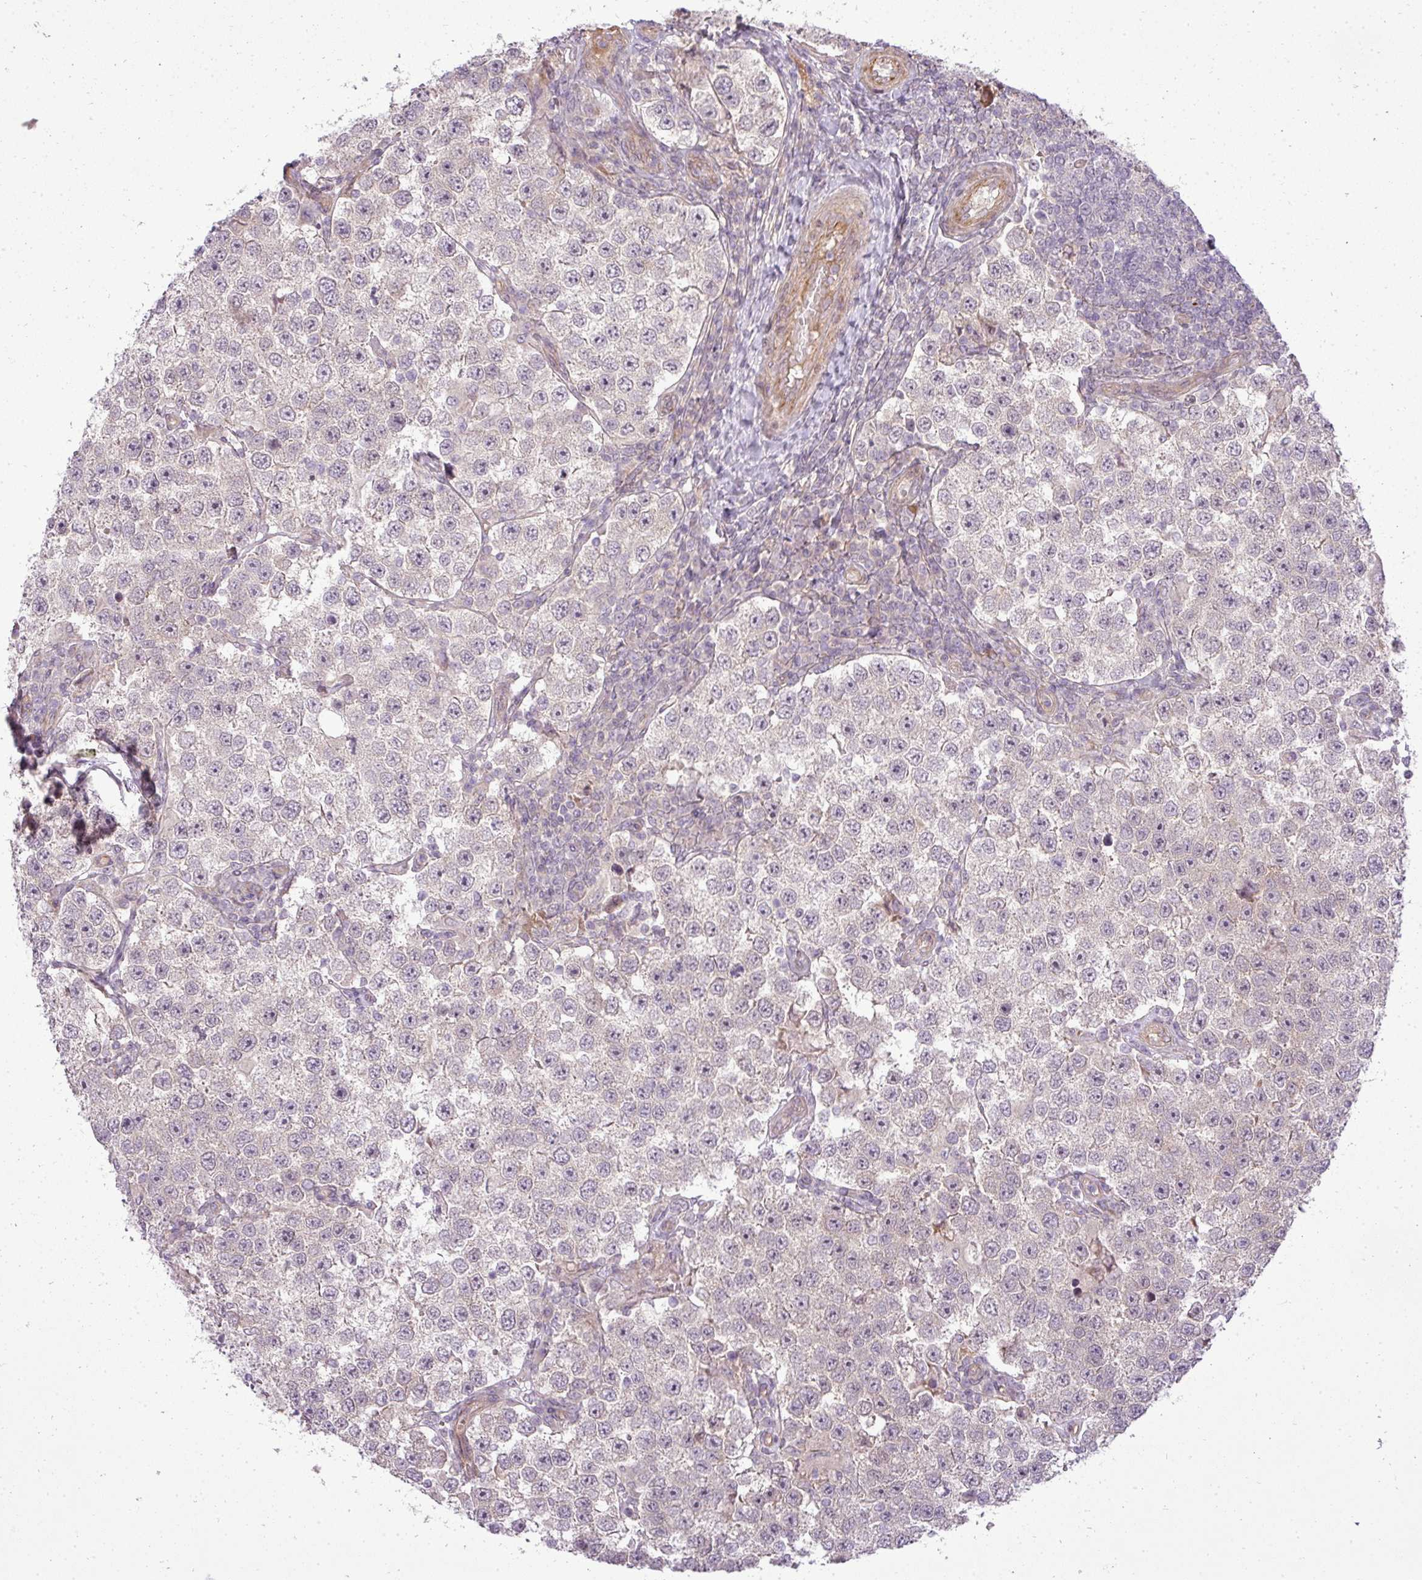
{"staining": {"intensity": "negative", "quantity": "none", "location": "none"}, "tissue": "testis cancer", "cell_type": "Tumor cells", "image_type": "cancer", "snomed": [{"axis": "morphology", "description": "Seminoma, NOS"}, {"axis": "topography", "description": "Testis"}], "caption": "A micrograph of human seminoma (testis) is negative for staining in tumor cells.", "gene": "PDRG1", "patient": {"sex": "male", "age": 37}}